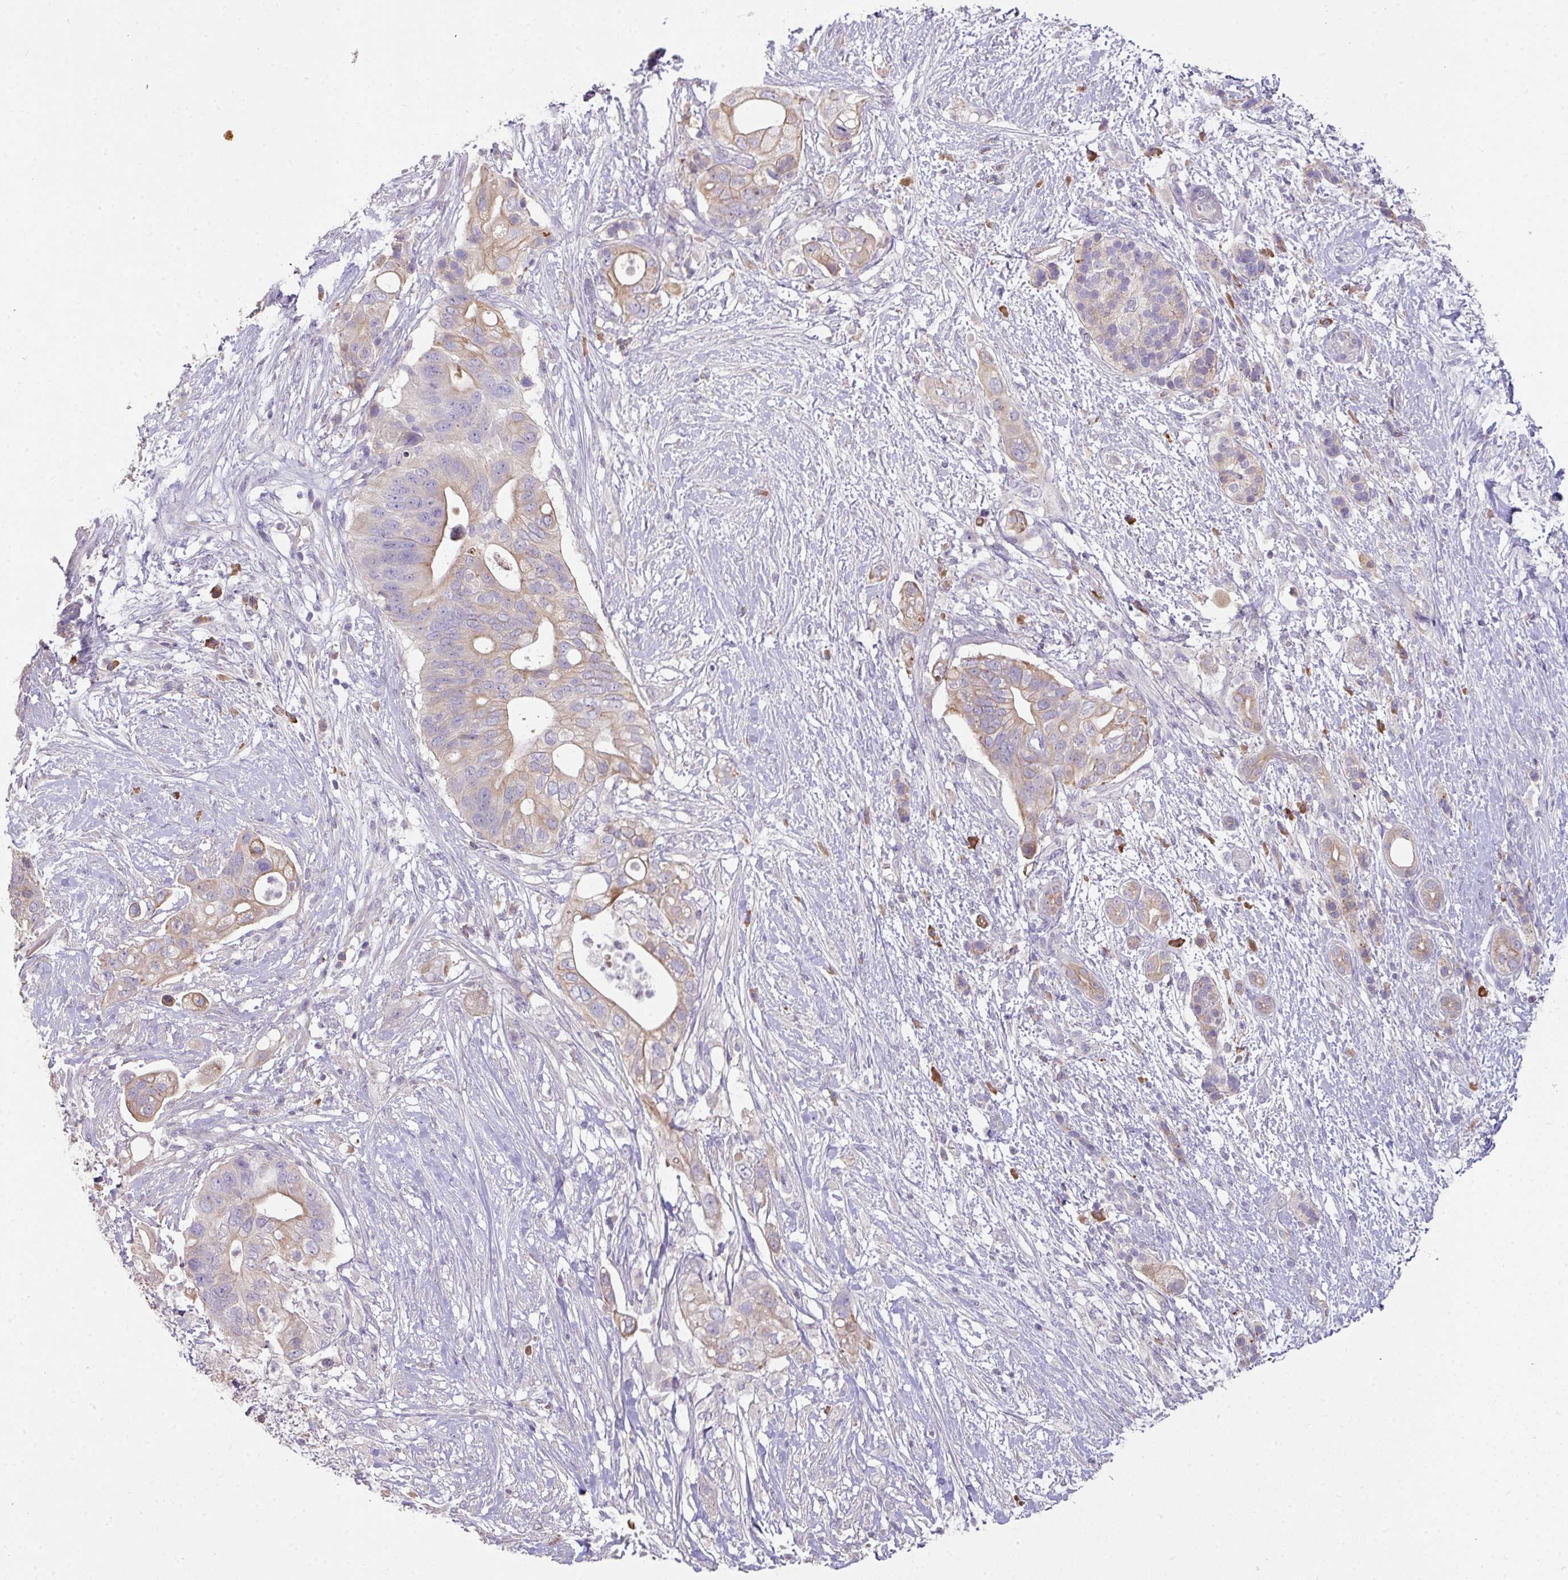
{"staining": {"intensity": "weak", "quantity": "25%-75%", "location": "cytoplasmic/membranous"}, "tissue": "pancreatic cancer", "cell_type": "Tumor cells", "image_type": "cancer", "snomed": [{"axis": "morphology", "description": "Adenocarcinoma, NOS"}, {"axis": "topography", "description": "Pancreas"}], "caption": "Adenocarcinoma (pancreatic) stained with a brown dye demonstrates weak cytoplasmic/membranous positive positivity in approximately 25%-75% of tumor cells.", "gene": "ZNF266", "patient": {"sex": "female", "age": 72}}